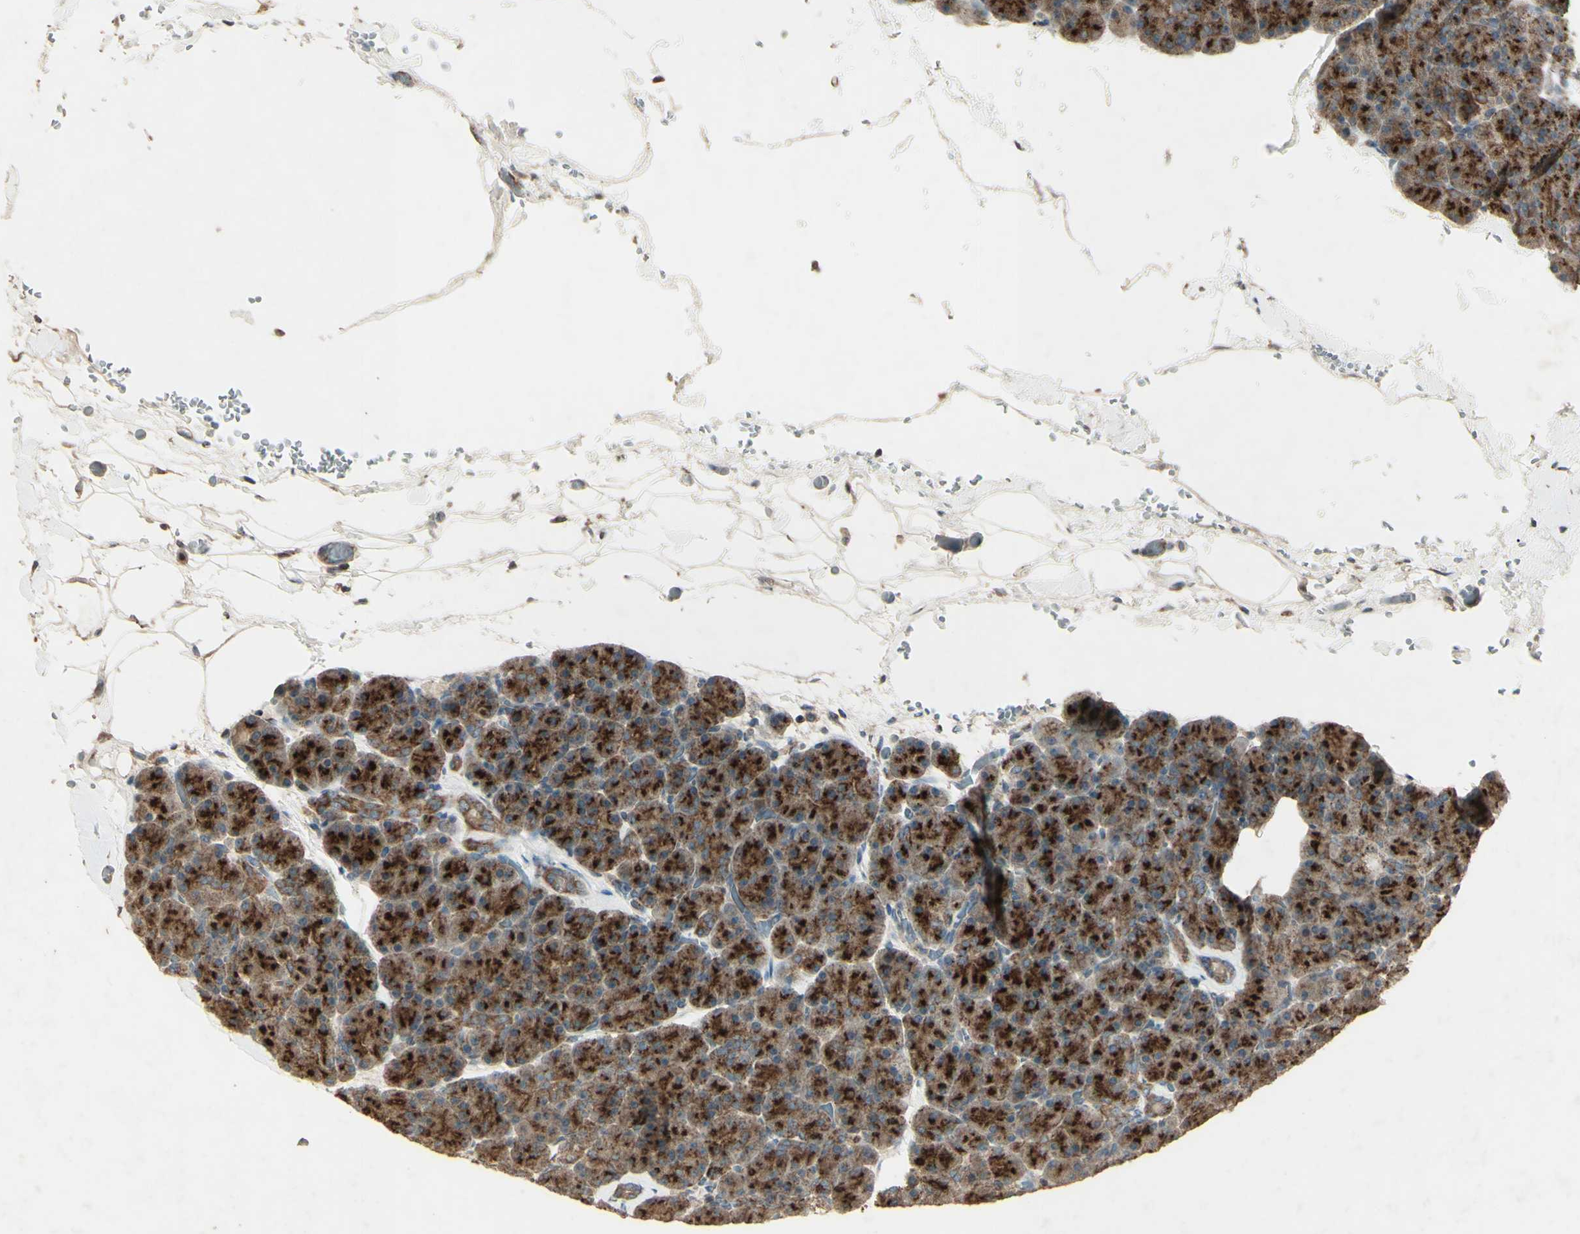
{"staining": {"intensity": "strong", "quantity": ">75%", "location": "cytoplasmic/membranous"}, "tissue": "pancreas", "cell_type": "Exocrine glandular cells", "image_type": "normal", "snomed": [{"axis": "morphology", "description": "Normal tissue, NOS"}, {"axis": "topography", "description": "Pancreas"}], "caption": "Immunohistochemistry (IHC) photomicrograph of normal pancreas stained for a protein (brown), which demonstrates high levels of strong cytoplasmic/membranous staining in approximately >75% of exocrine glandular cells.", "gene": "AP1G1", "patient": {"sex": "female", "age": 35}}